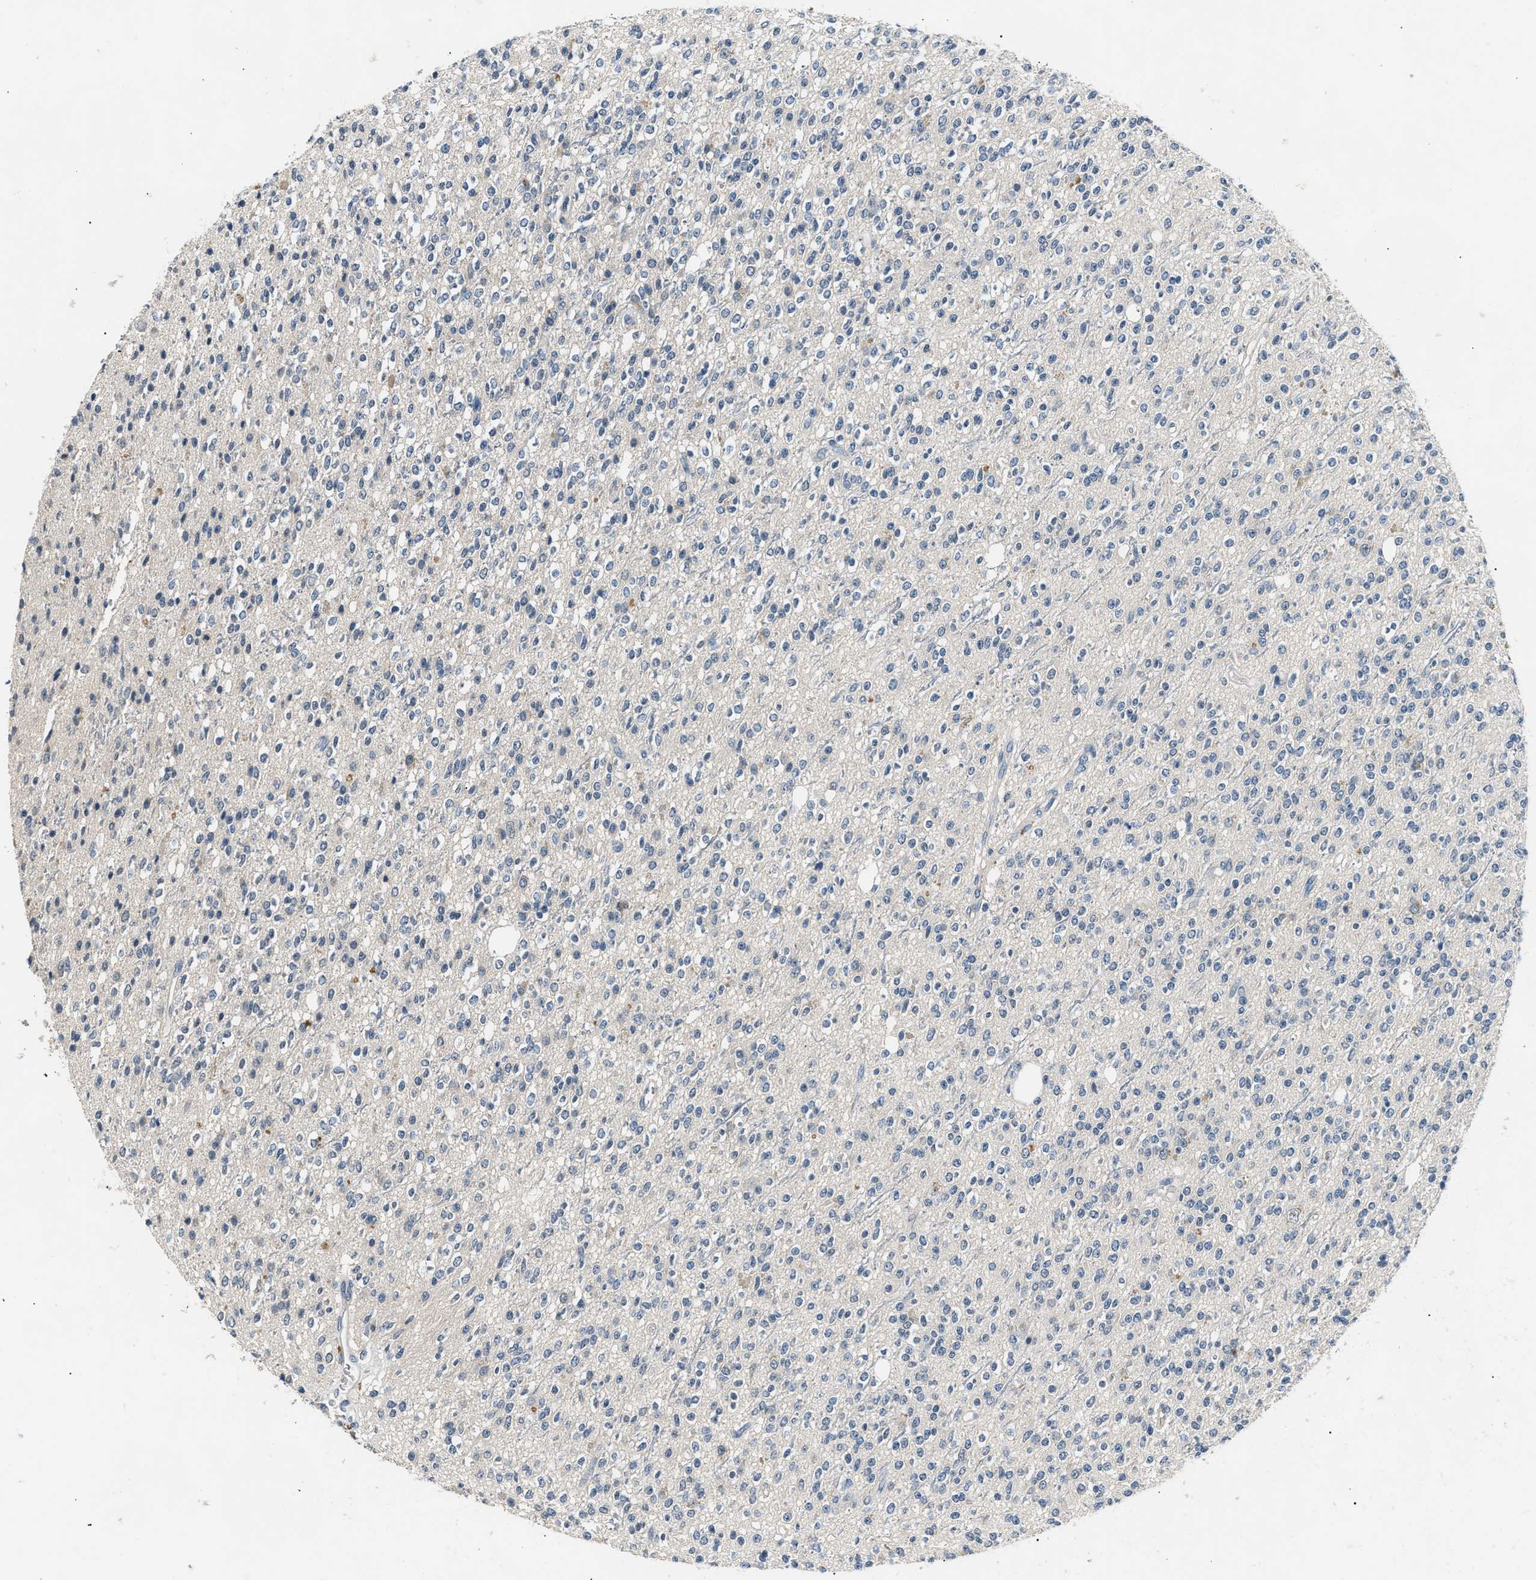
{"staining": {"intensity": "negative", "quantity": "none", "location": "none"}, "tissue": "glioma", "cell_type": "Tumor cells", "image_type": "cancer", "snomed": [{"axis": "morphology", "description": "Glioma, malignant, High grade"}, {"axis": "topography", "description": "Brain"}], "caption": "Tumor cells are negative for protein expression in human glioma.", "gene": "INHA", "patient": {"sex": "male", "age": 34}}